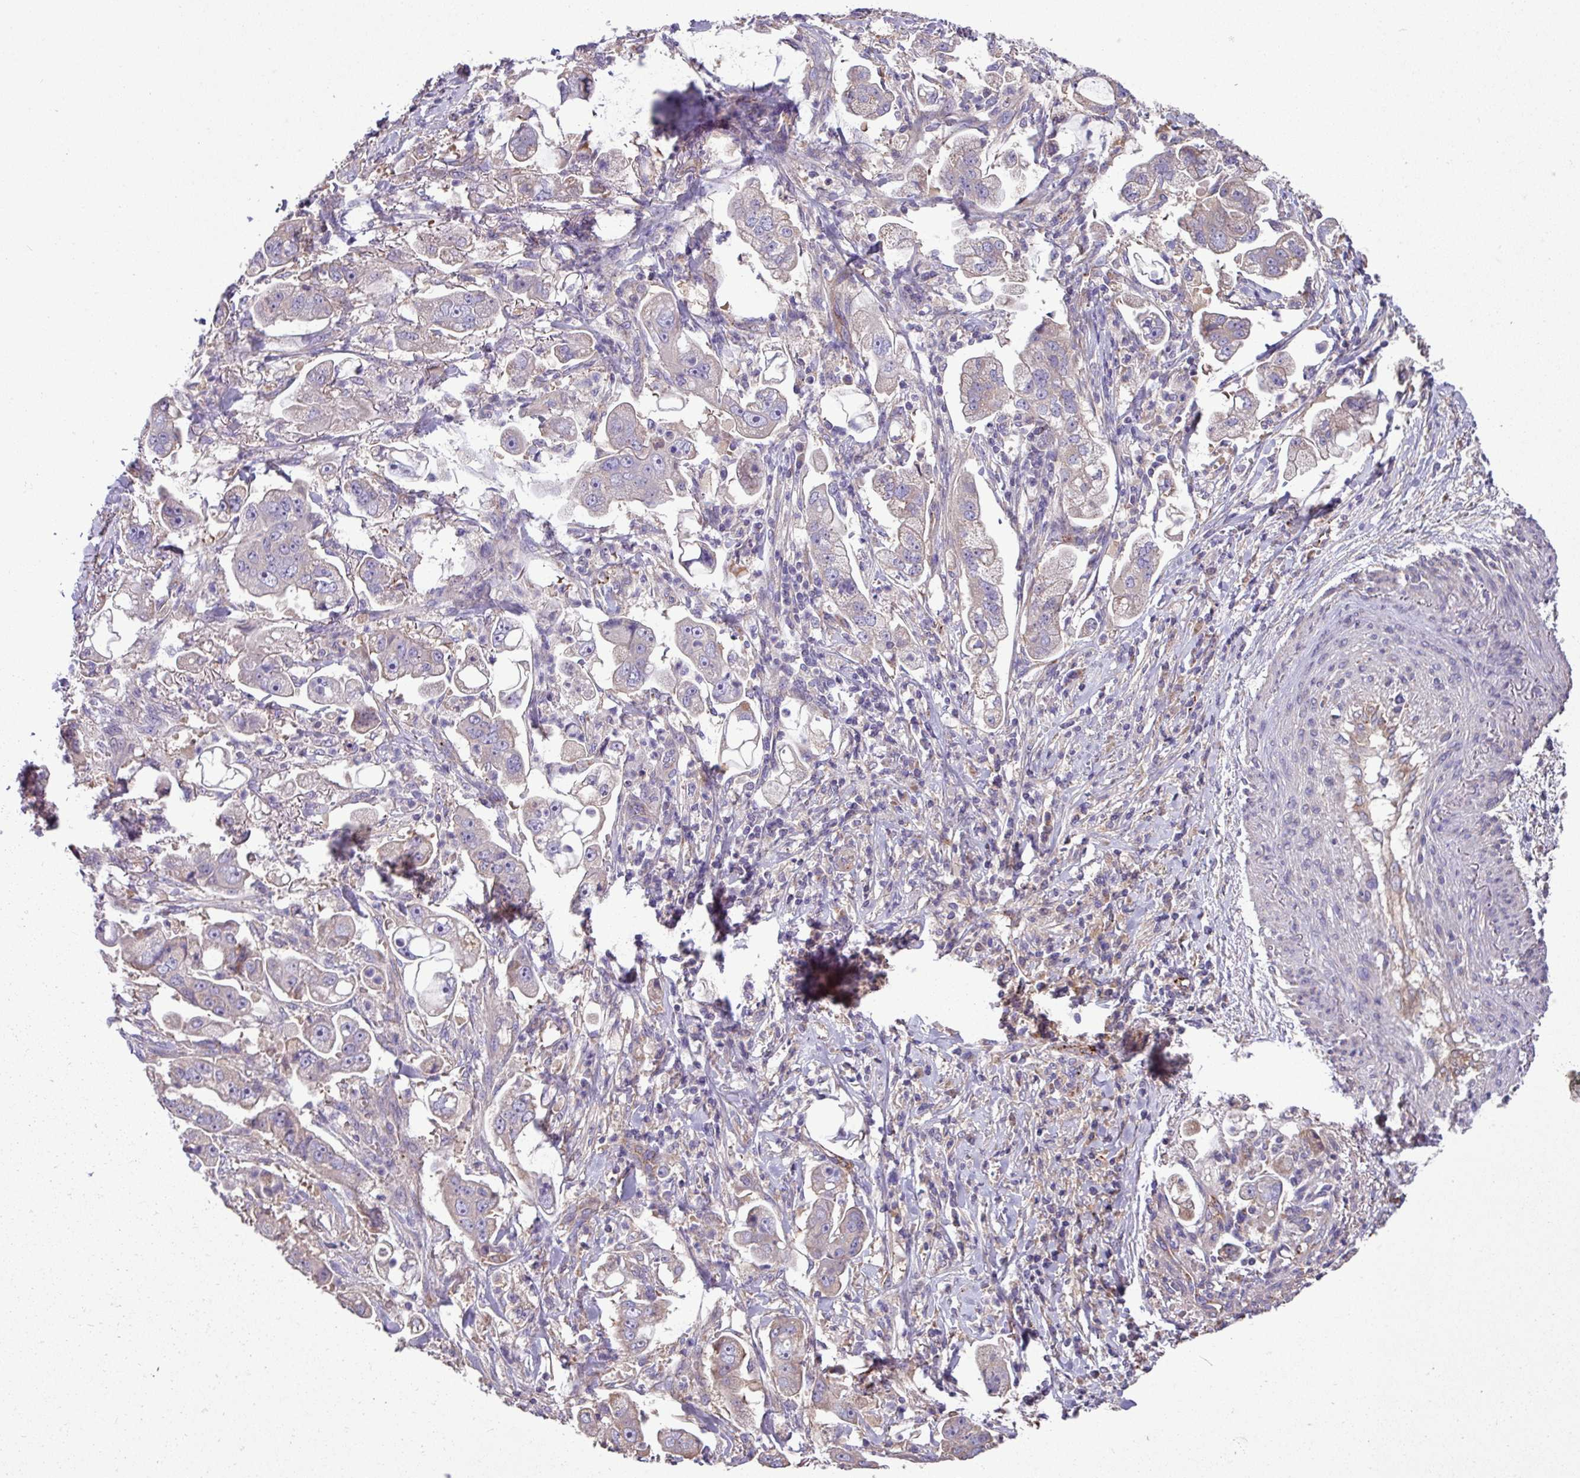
{"staining": {"intensity": "negative", "quantity": "none", "location": "none"}, "tissue": "stomach cancer", "cell_type": "Tumor cells", "image_type": "cancer", "snomed": [{"axis": "morphology", "description": "Adenocarcinoma, NOS"}, {"axis": "topography", "description": "Stomach"}], "caption": "An immunohistochemistry micrograph of stomach adenocarcinoma is shown. There is no staining in tumor cells of stomach adenocarcinoma.", "gene": "PPM1J", "patient": {"sex": "male", "age": 62}}